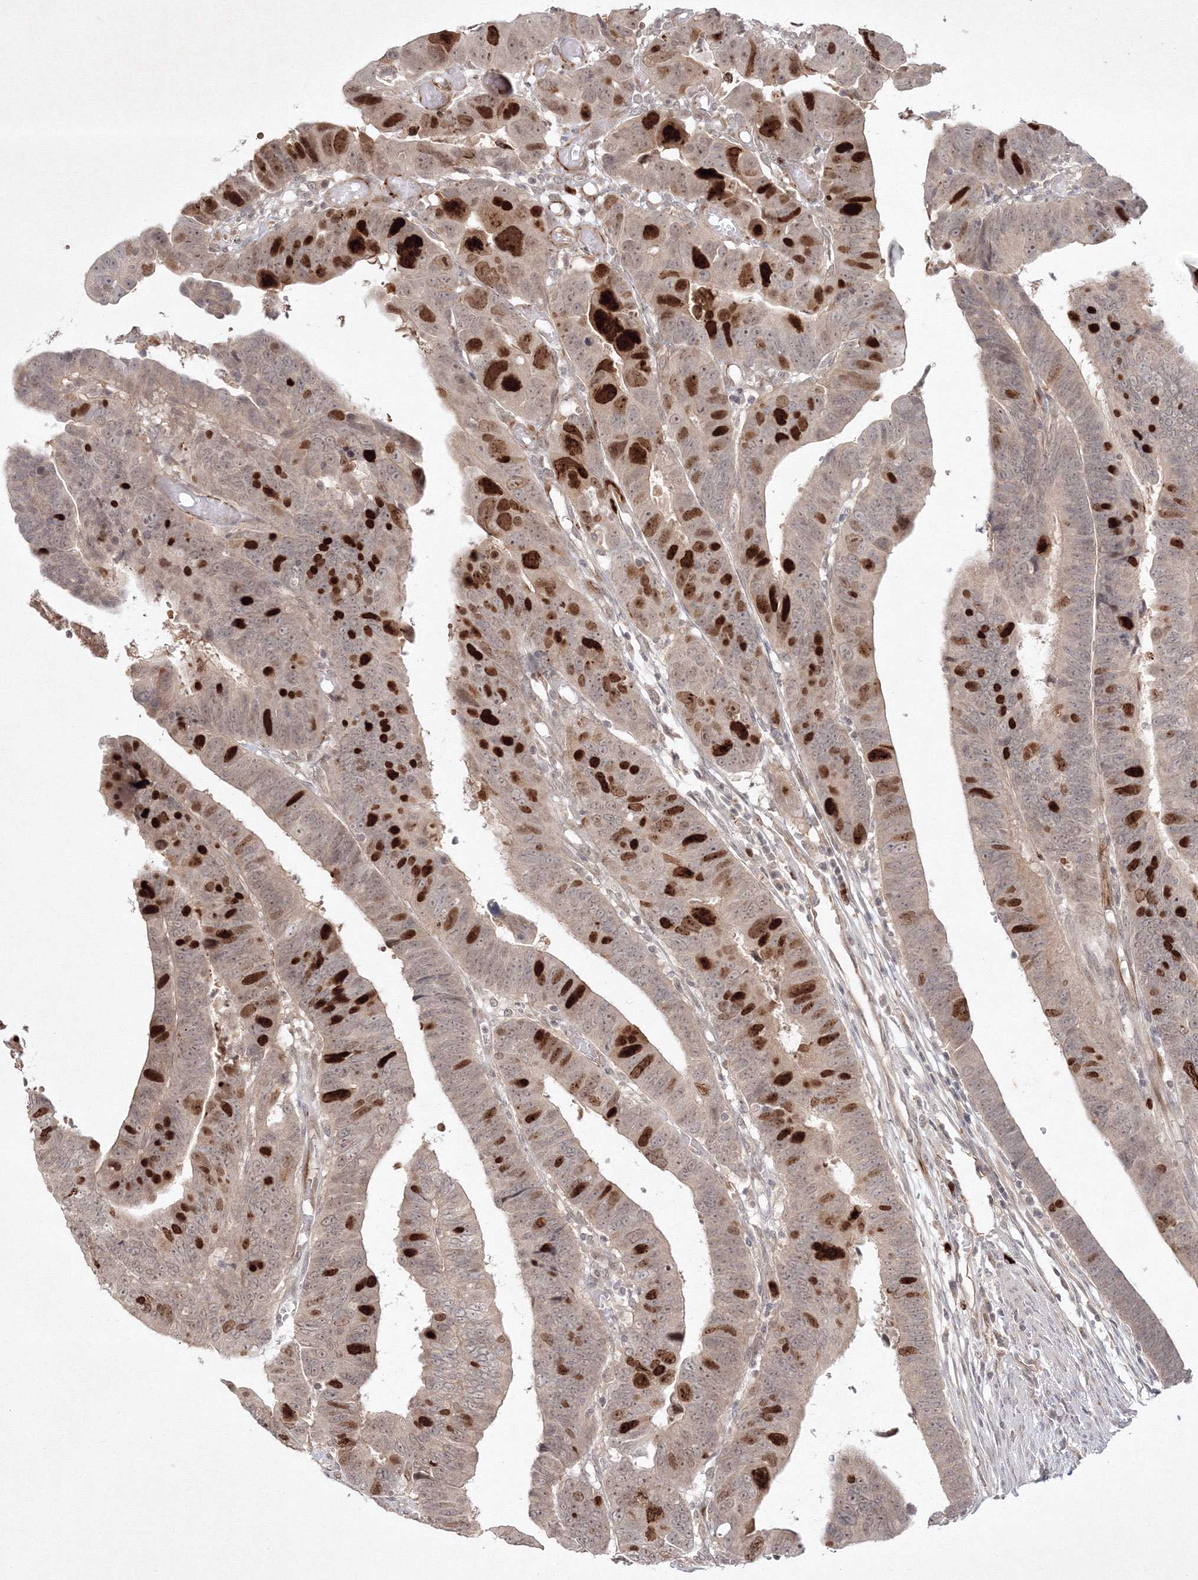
{"staining": {"intensity": "strong", "quantity": "25%-75%", "location": "nuclear"}, "tissue": "colorectal cancer", "cell_type": "Tumor cells", "image_type": "cancer", "snomed": [{"axis": "morphology", "description": "Adenocarcinoma, NOS"}, {"axis": "topography", "description": "Rectum"}], "caption": "Approximately 25%-75% of tumor cells in colorectal adenocarcinoma show strong nuclear protein expression as visualized by brown immunohistochemical staining.", "gene": "KIF20A", "patient": {"sex": "female", "age": 65}}